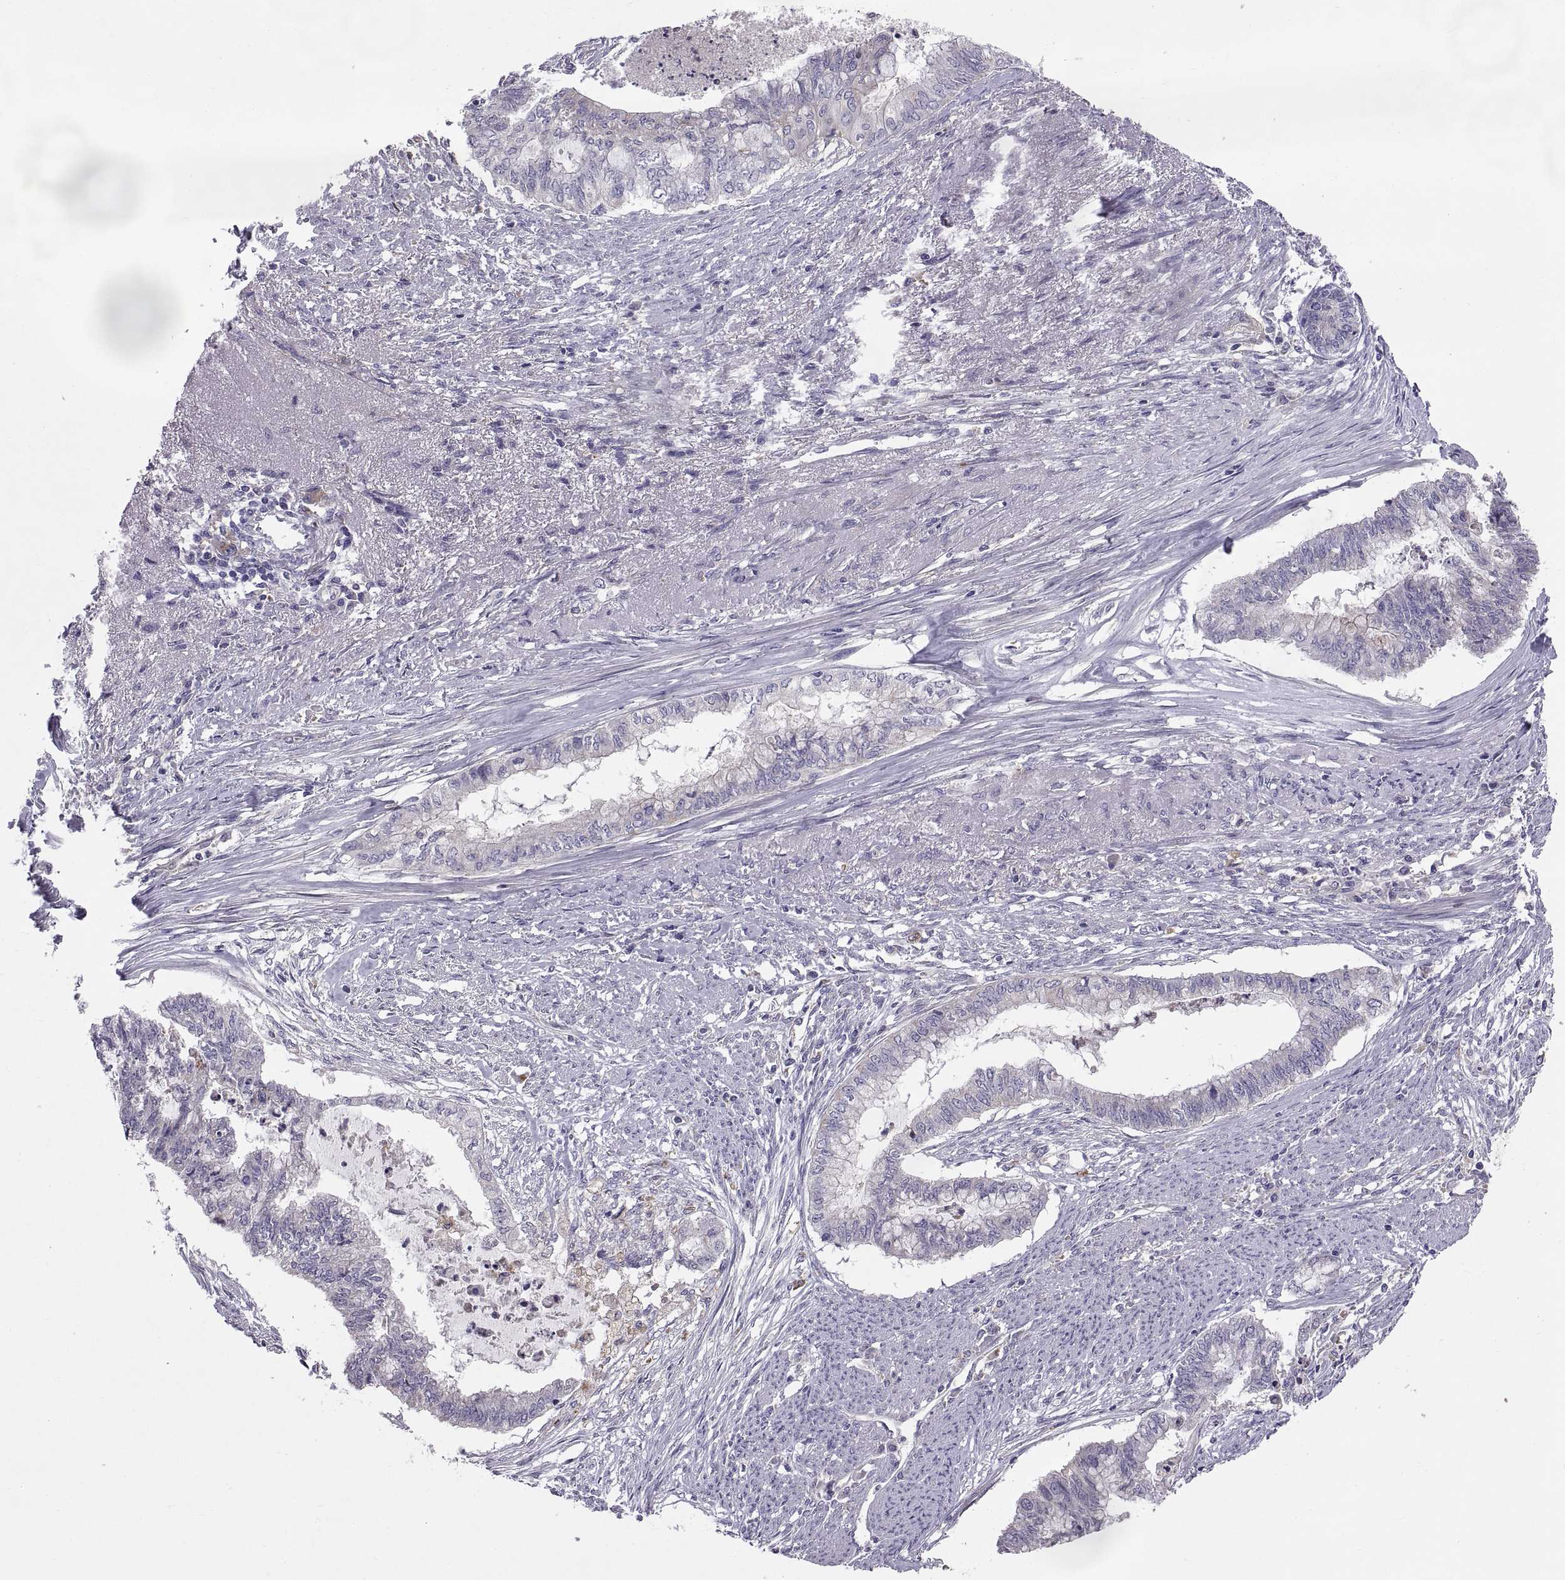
{"staining": {"intensity": "negative", "quantity": "none", "location": "none"}, "tissue": "endometrial cancer", "cell_type": "Tumor cells", "image_type": "cancer", "snomed": [{"axis": "morphology", "description": "Adenocarcinoma, NOS"}, {"axis": "topography", "description": "Endometrium"}], "caption": "An immunohistochemistry (IHC) photomicrograph of adenocarcinoma (endometrial) is shown. There is no staining in tumor cells of adenocarcinoma (endometrial).", "gene": "ARSL", "patient": {"sex": "female", "age": 79}}